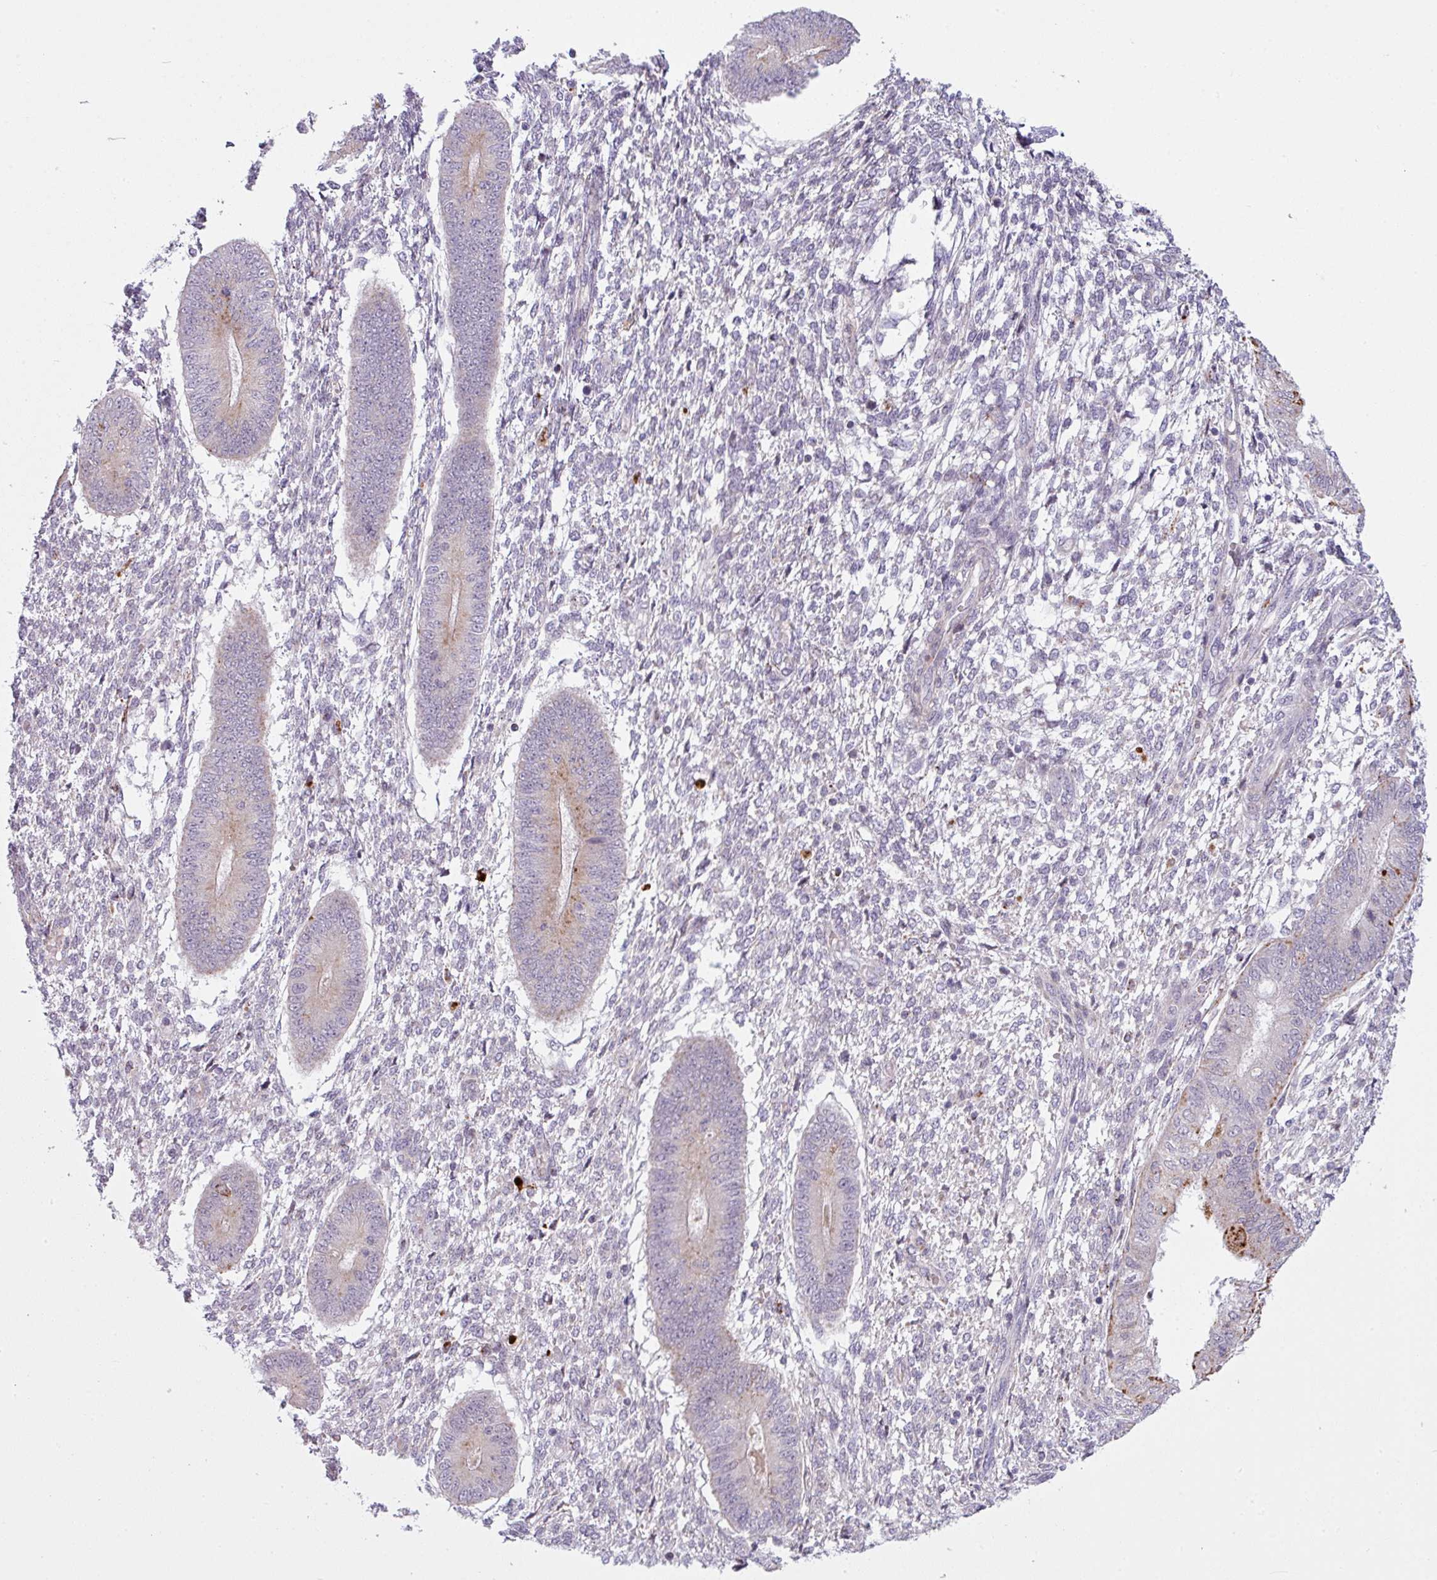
{"staining": {"intensity": "negative", "quantity": "none", "location": "none"}, "tissue": "endometrium", "cell_type": "Cells in endometrial stroma", "image_type": "normal", "snomed": [{"axis": "morphology", "description": "Normal tissue, NOS"}, {"axis": "topography", "description": "Endometrium"}], "caption": "A high-resolution image shows IHC staining of unremarkable endometrium, which exhibits no significant positivity in cells in endometrial stroma.", "gene": "MAP7D2", "patient": {"sex": "female", "age": 49}}